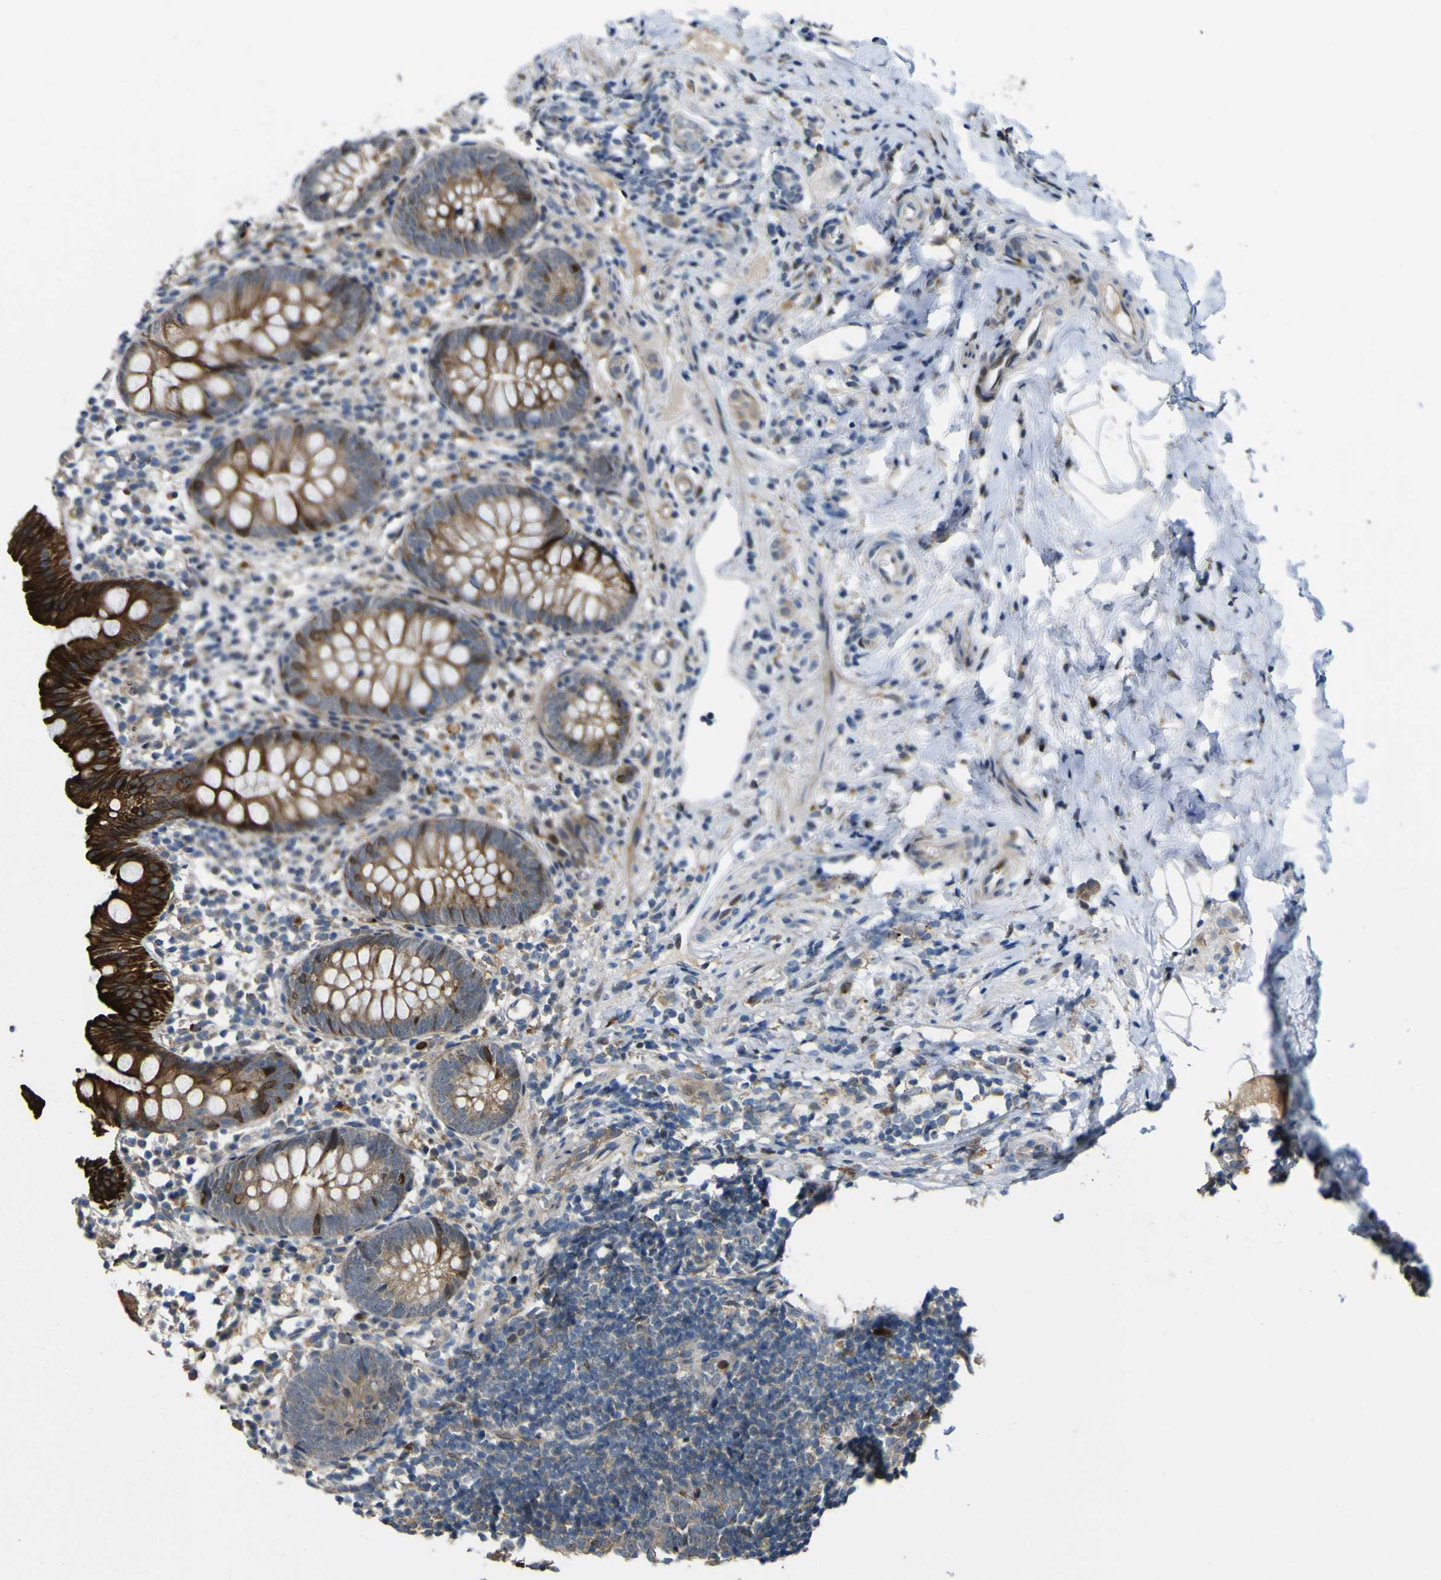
{"staining": {"intensity": "strong", "quantity": "25%-75%", "location": "cytoplasmic/membranous"}, "tissue": "appendix", "cell_type": "Glandular cells", "image_type": "normal", "snomed": [{"axis": "morphology", "description": "Normal tissue, NOS"}, {"axis": "topography", "description": "Appendix"}], "caption": "This is an image of immunohistochemistry staining of benign appendix, which shows strong positivity in the cytoplasmic/membranous of glandular cells.", "gene": "LBHD1", "patient": {"sex": "female", "age": 20}}